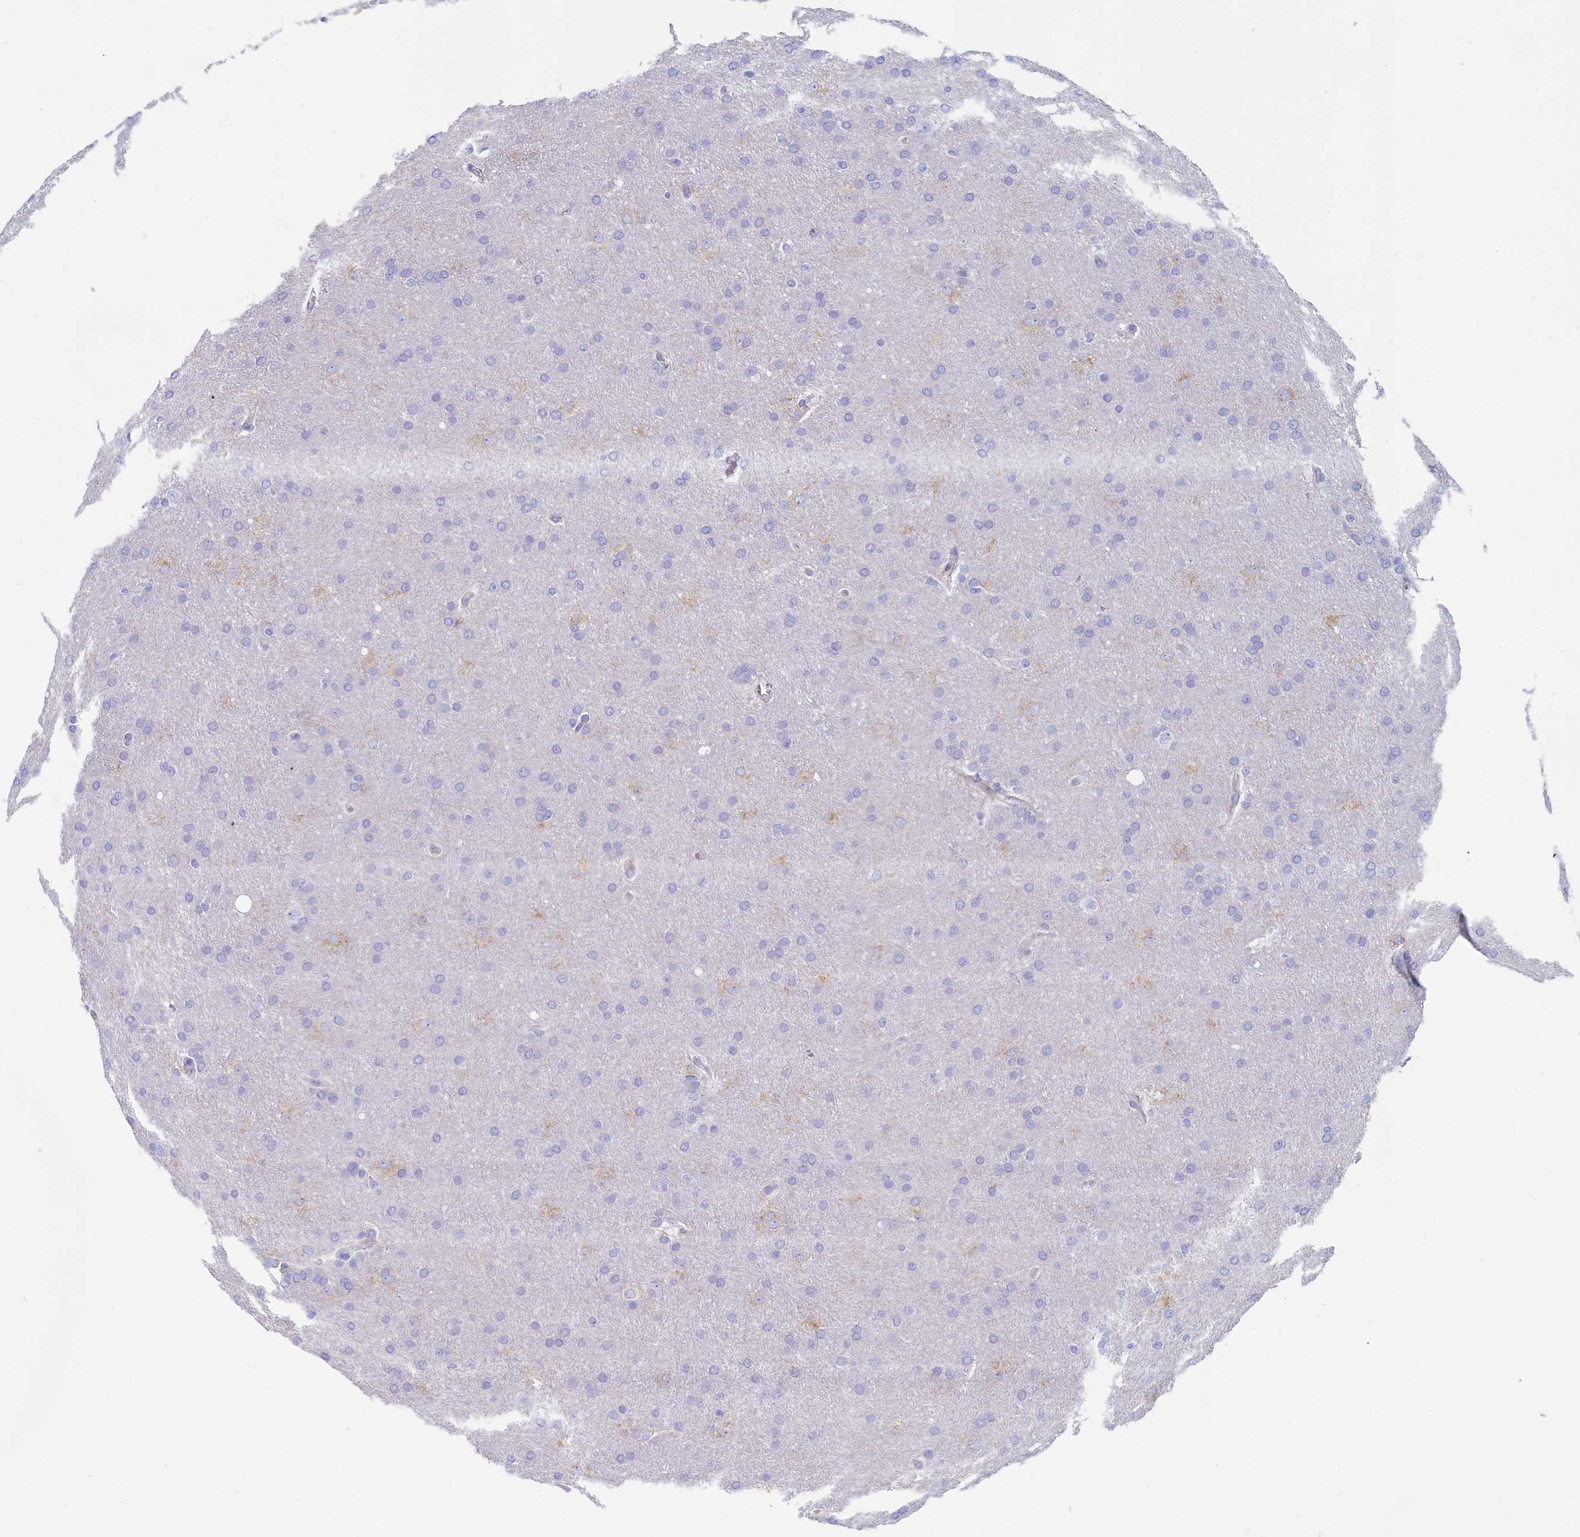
{"staining": {"intensity": "negative", "quantity": "none", "location": "none"}, "tissue": "glioma", "cell_type": "Tumor cells", "image_type": "cancer", "snomed": [{"axis": "morphology", "description": "Glioma, malignant, Low grade"}, {"axis": "topography", "description": "Brain"}], "caption": "This is an immunohistochemistry (IHC) photomicrograph of human malignant glioma (low-grade). There is no staining in tumor cells.", "gene": "GUCA1C", "patient": {"sex": "female", "age": 32}}